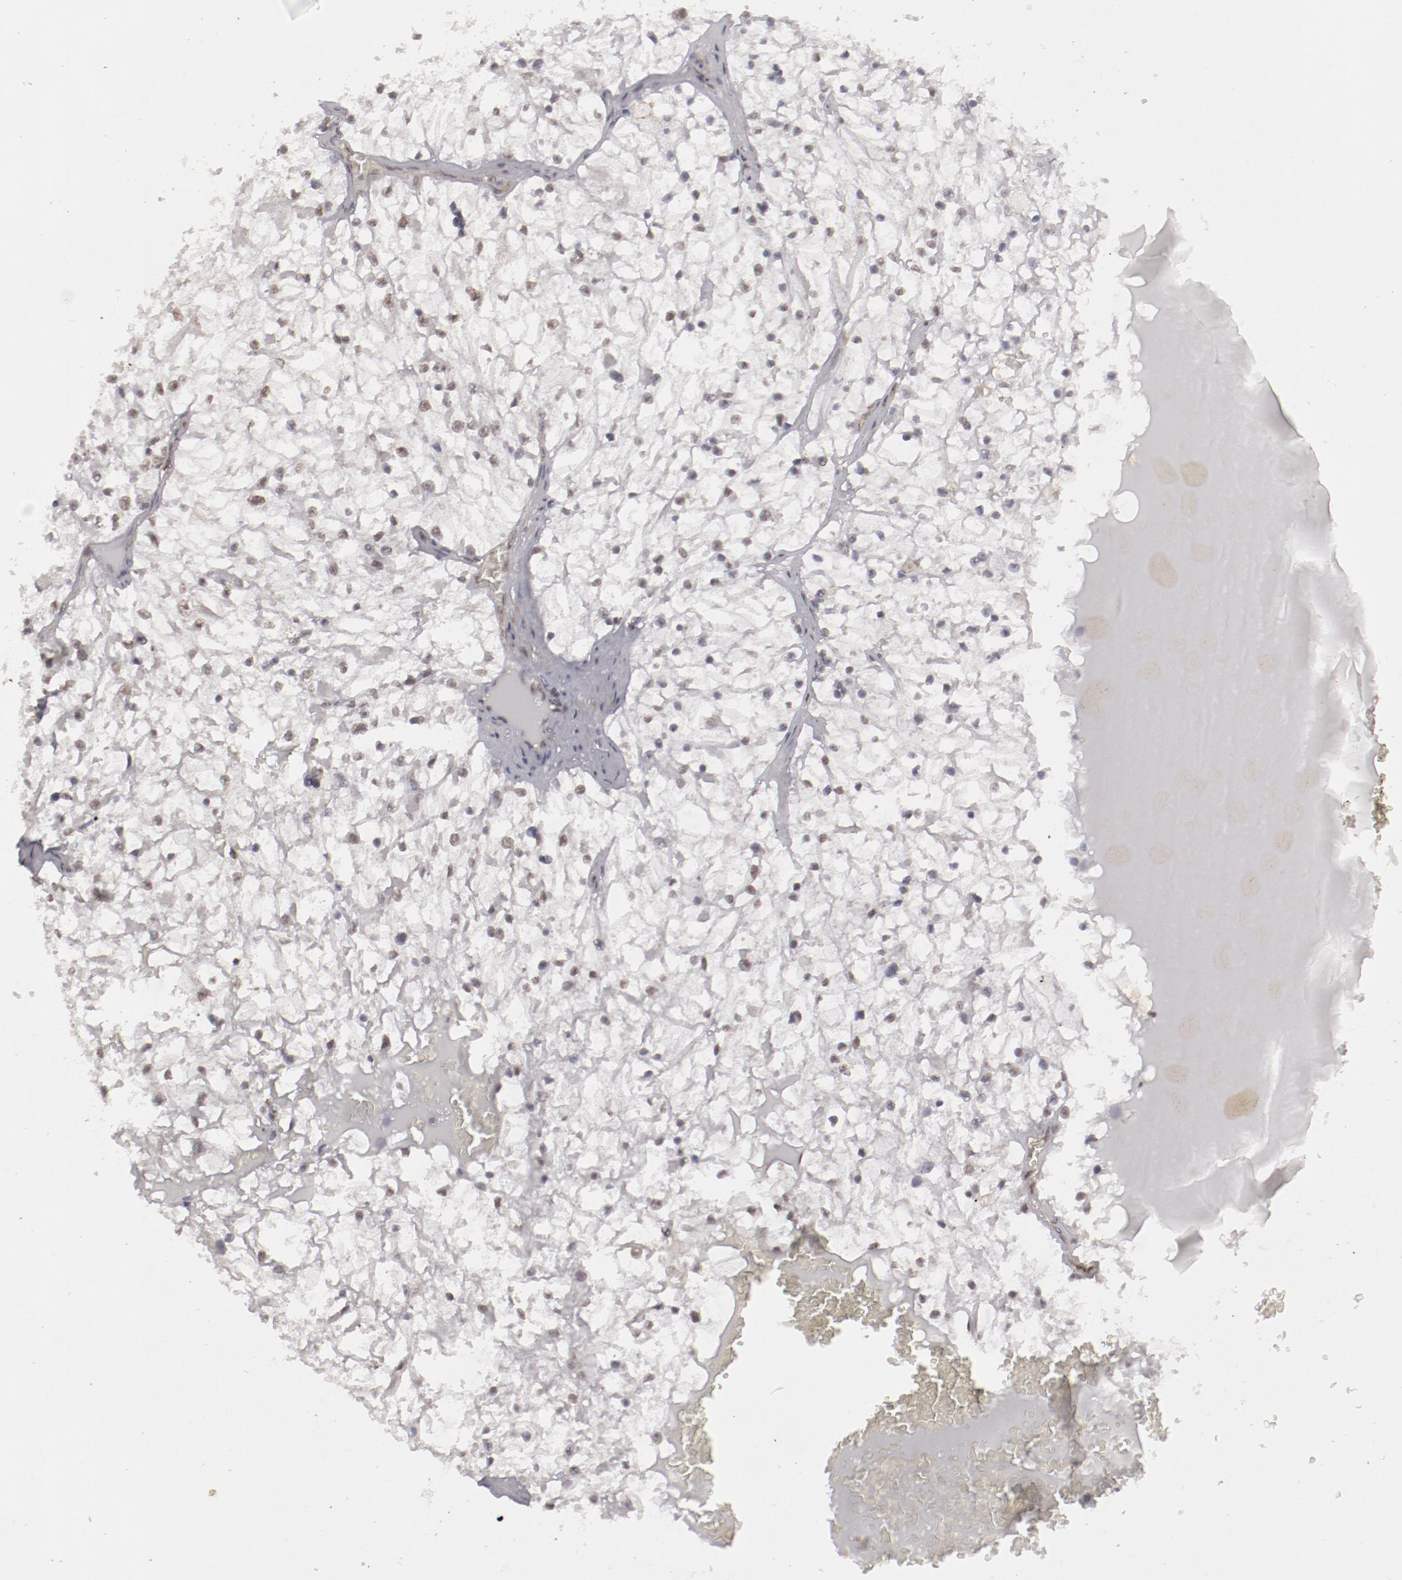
{"staining": {"intensity": "negative", "quantity": "none", "location": "none"}, "tissue": "renal cancer", "cell_type": "Tumor cells", "image_type": "cancer", "snomed": [{"axis": "morphology", "description": "Adenocarcinoma, NOS"}, {"axis": "topography", "description": "Kidney"}], "caption": "This is an immunohistochemistry (IHC) histopathology image of renal cancer. There is no staining in tumor cells.", "gene": "LEF1", "patient": {"sex": "male", "age": 61}}